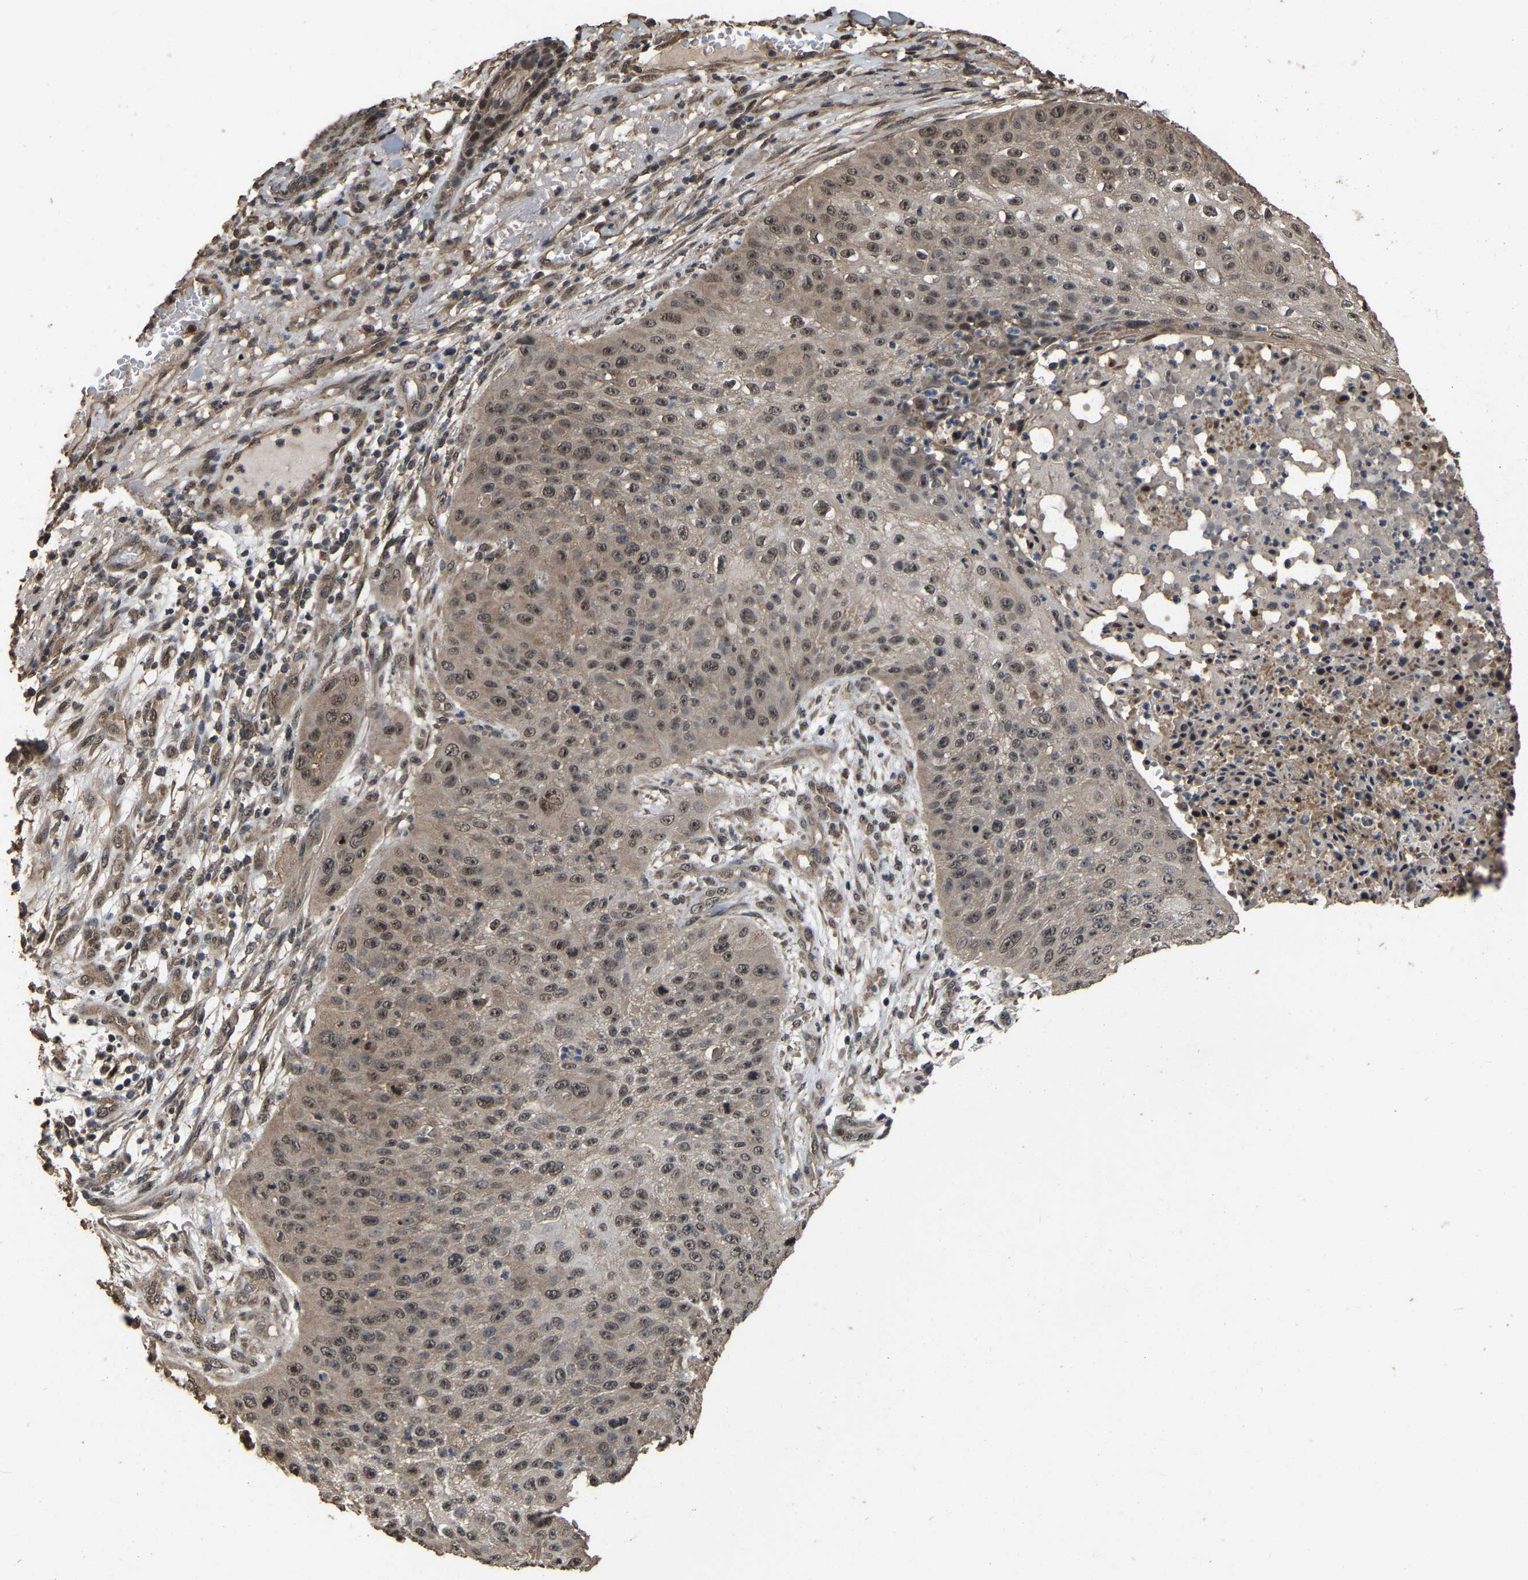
{"staining": {"intensity": "weak", "quantity": ">75%", "location": "nuclear"}, "tissue": "skin cancer", "cell_type": "Tumor cells", "image_type": "cancer", "snomed": [{"axis": "morphology", "description": "Squamous cell carcinoma, NOS"}, {"axis": "topography", "description": "Skin"}], "caption": "Immunohistochemical staining of human skin cancer reveals low levels of weak nuclear expression in approximately >75% of tumor cells.", "gene": "ARHGAP23", "patient": {"sex": "female", "age": 80}}